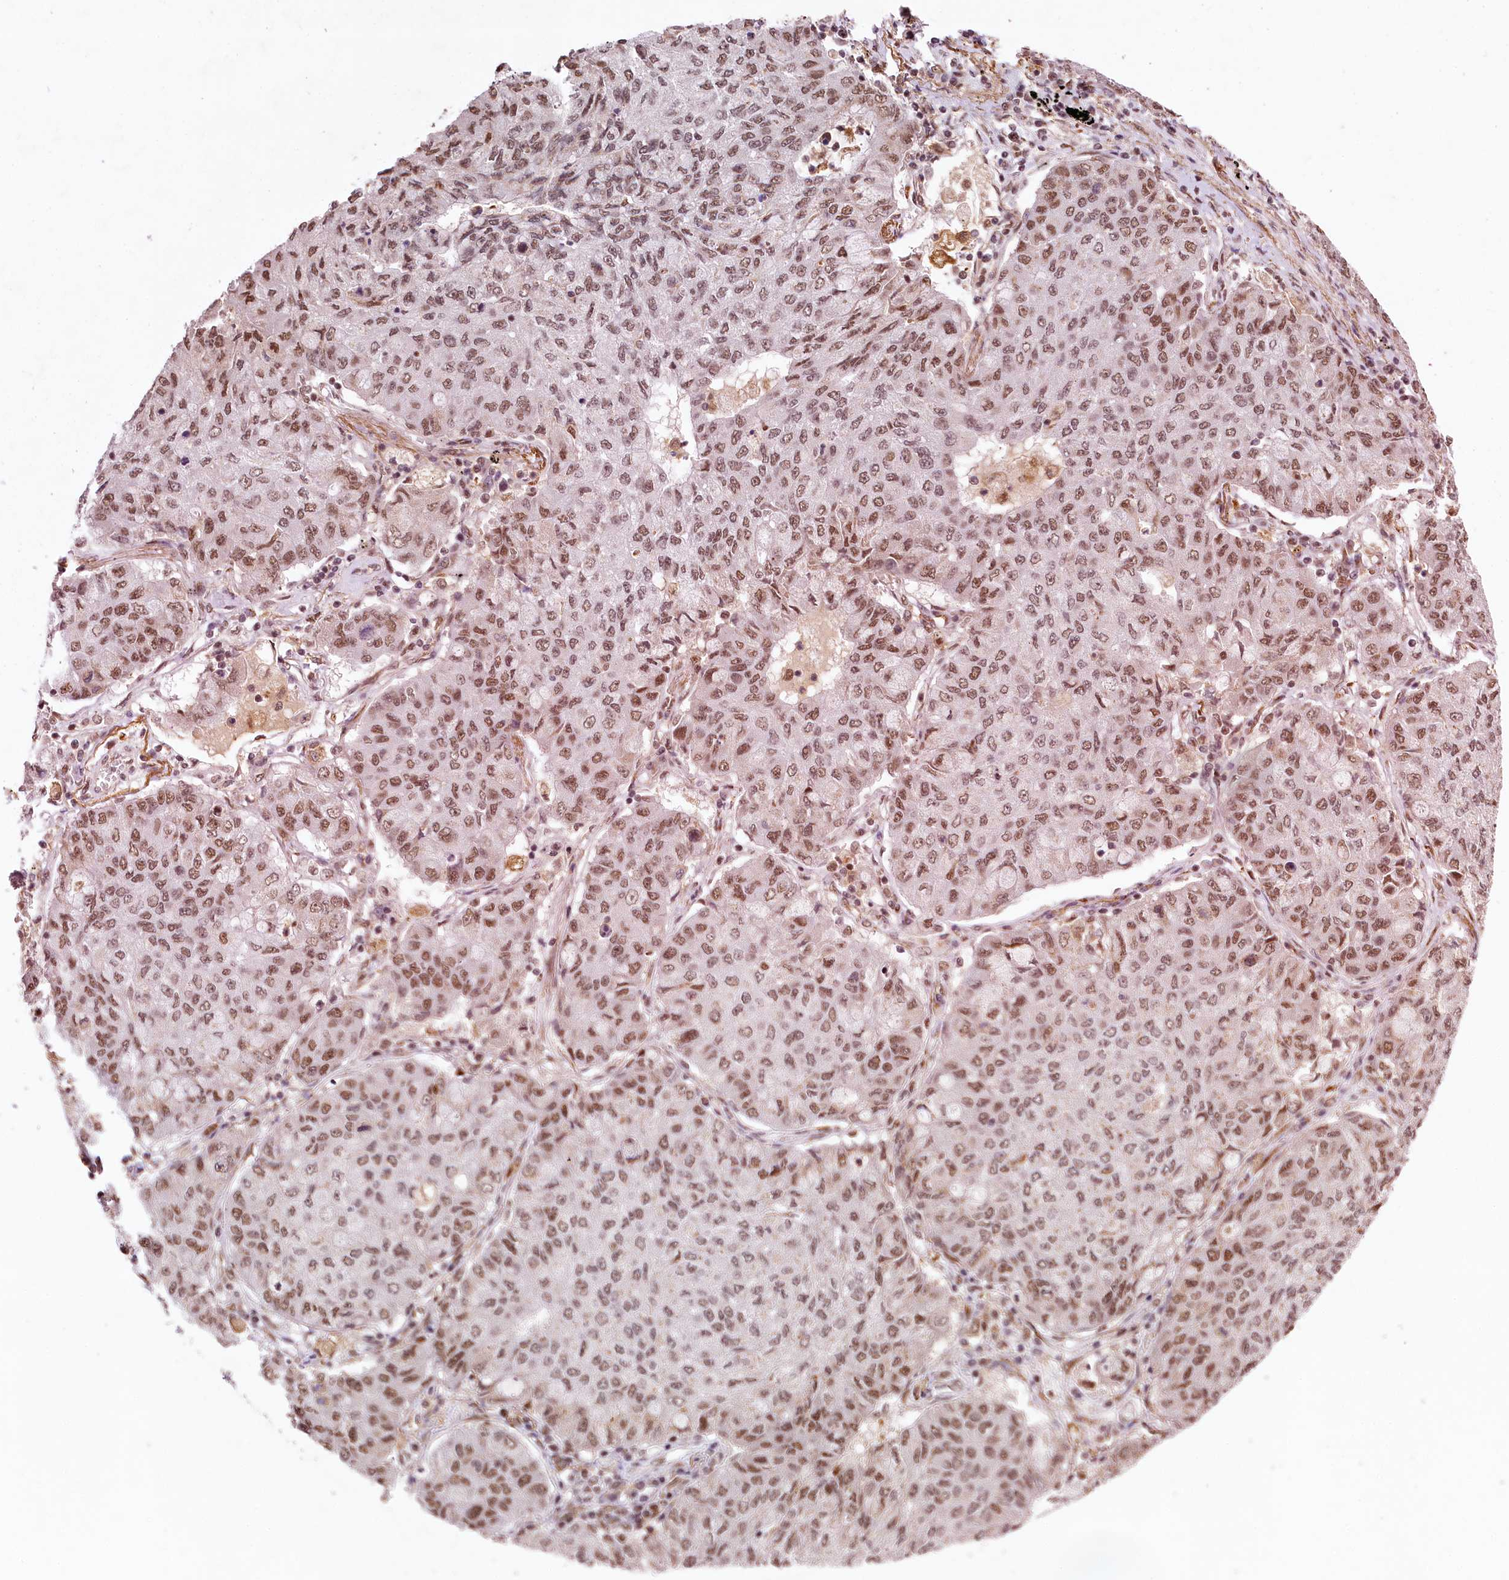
{"staining": {"intensity": "moderate", "quantity": ">75%", "location": "nuclear"}, "tissue": "lung cancer", "cell_type": "Tumor cells", "image_type": "cancer", "snomed": [{"axis": "morphology", "description": "Squamous cell carcinoma, NOS"}, {"axis": "topography", "description": "Lung"}], "caption": "Immunohistochemical staining of human squamous cell carcinoma (lung) displays medium levels of moderate nuclear protein expression in about >75% of tumor cells.", "gene": "PPHLN1", "patient": {"sex": "male", "age": 74}}